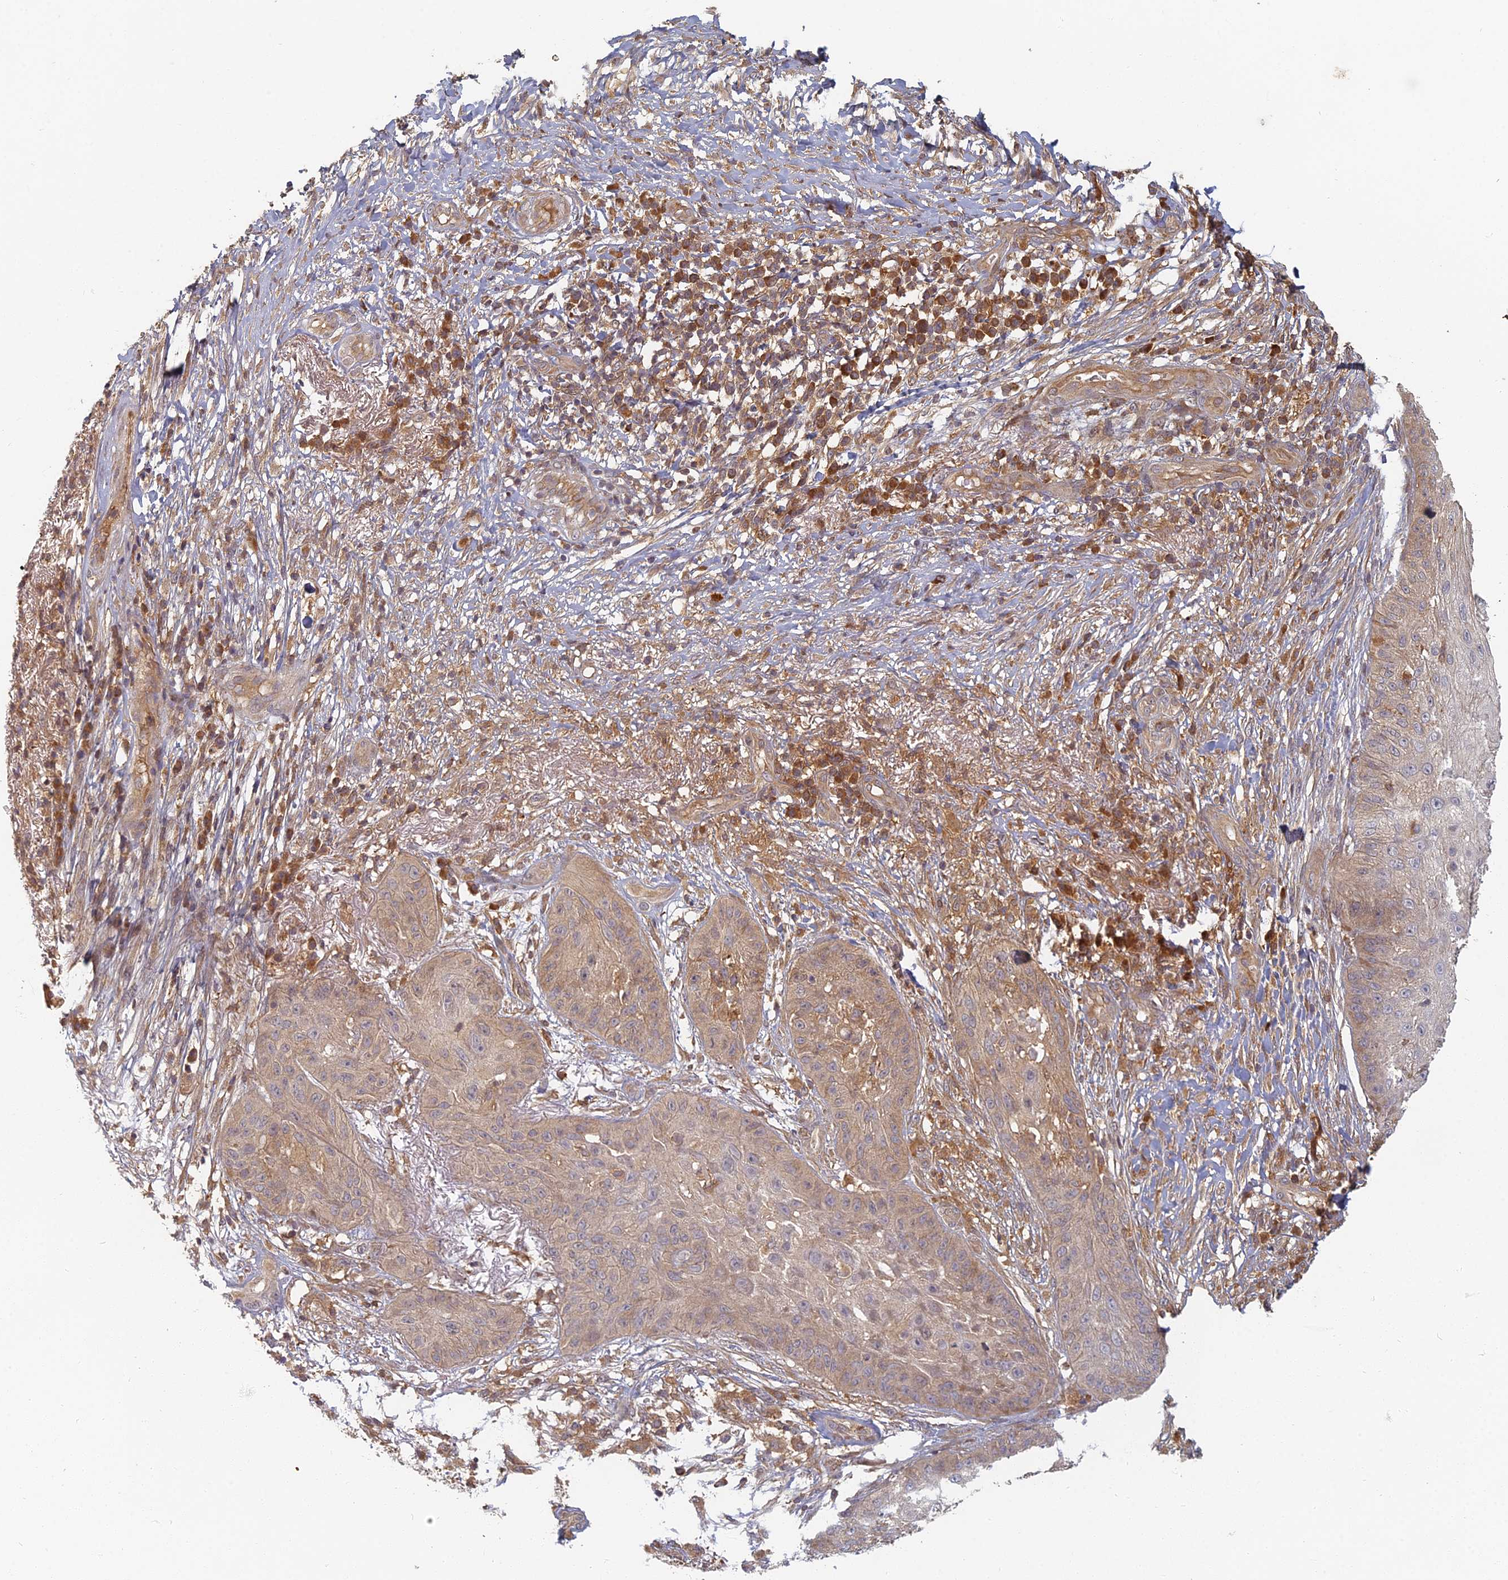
{"staining": {"intensity": "weak", "quantity": "25%-75%", "location": "cytoplasmic/membranous"}, "tissue": "skin cancer", "cell_type": "Tumor cells", "image_type": "cancer", "snomed": [{"axis": "morphology", "description": "Squamous cell carcinoma, NOS"}, {"axis": "topography", "description": "Skin"}], "caption": "IHC (DAB) staining of skin squamous cell carcinoma shows weak cytoplasmic/membranous protein expression in approximately 25%-75% of tumor cells.", "gene": "INO80D", "patient": {"sex": "male", "age": 70}}